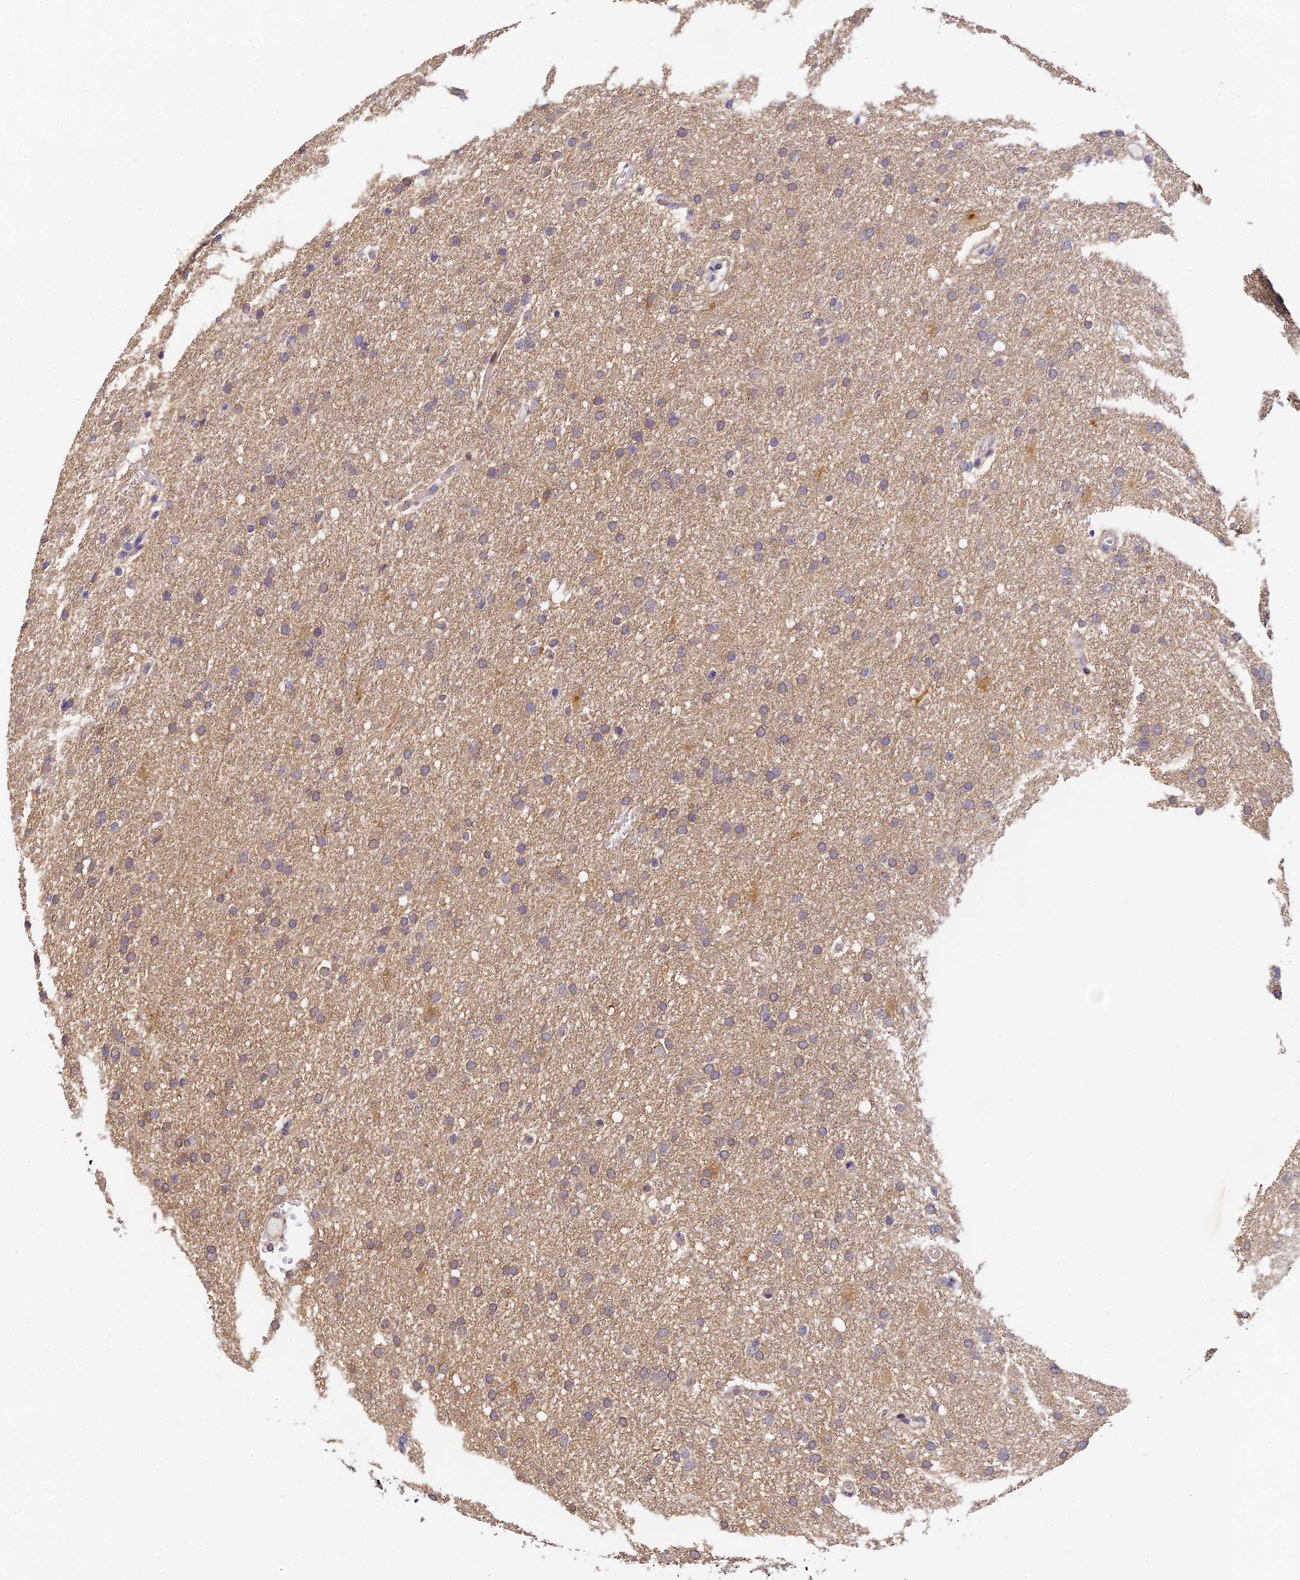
{"staining": {"intensity": "weak", "quantity": "25%-75%", "location": "cytoplasmic/membranous"}, "tissue": "glioma", "cell_type": "Tumor cells", "image_type": "cancer", "snomed": [{"axis": "morphology", "description": "Glioma, malignant, High grade"}, {"axis": "topography", "description": "Cerebral cortex"}], "caption": "Glioma stained for a protein exhibits weak cytoplasmic/membranous positivity in tumor cells.", "gene": "SLC11A1", "patient": {"sex": "female", "age": 36}}